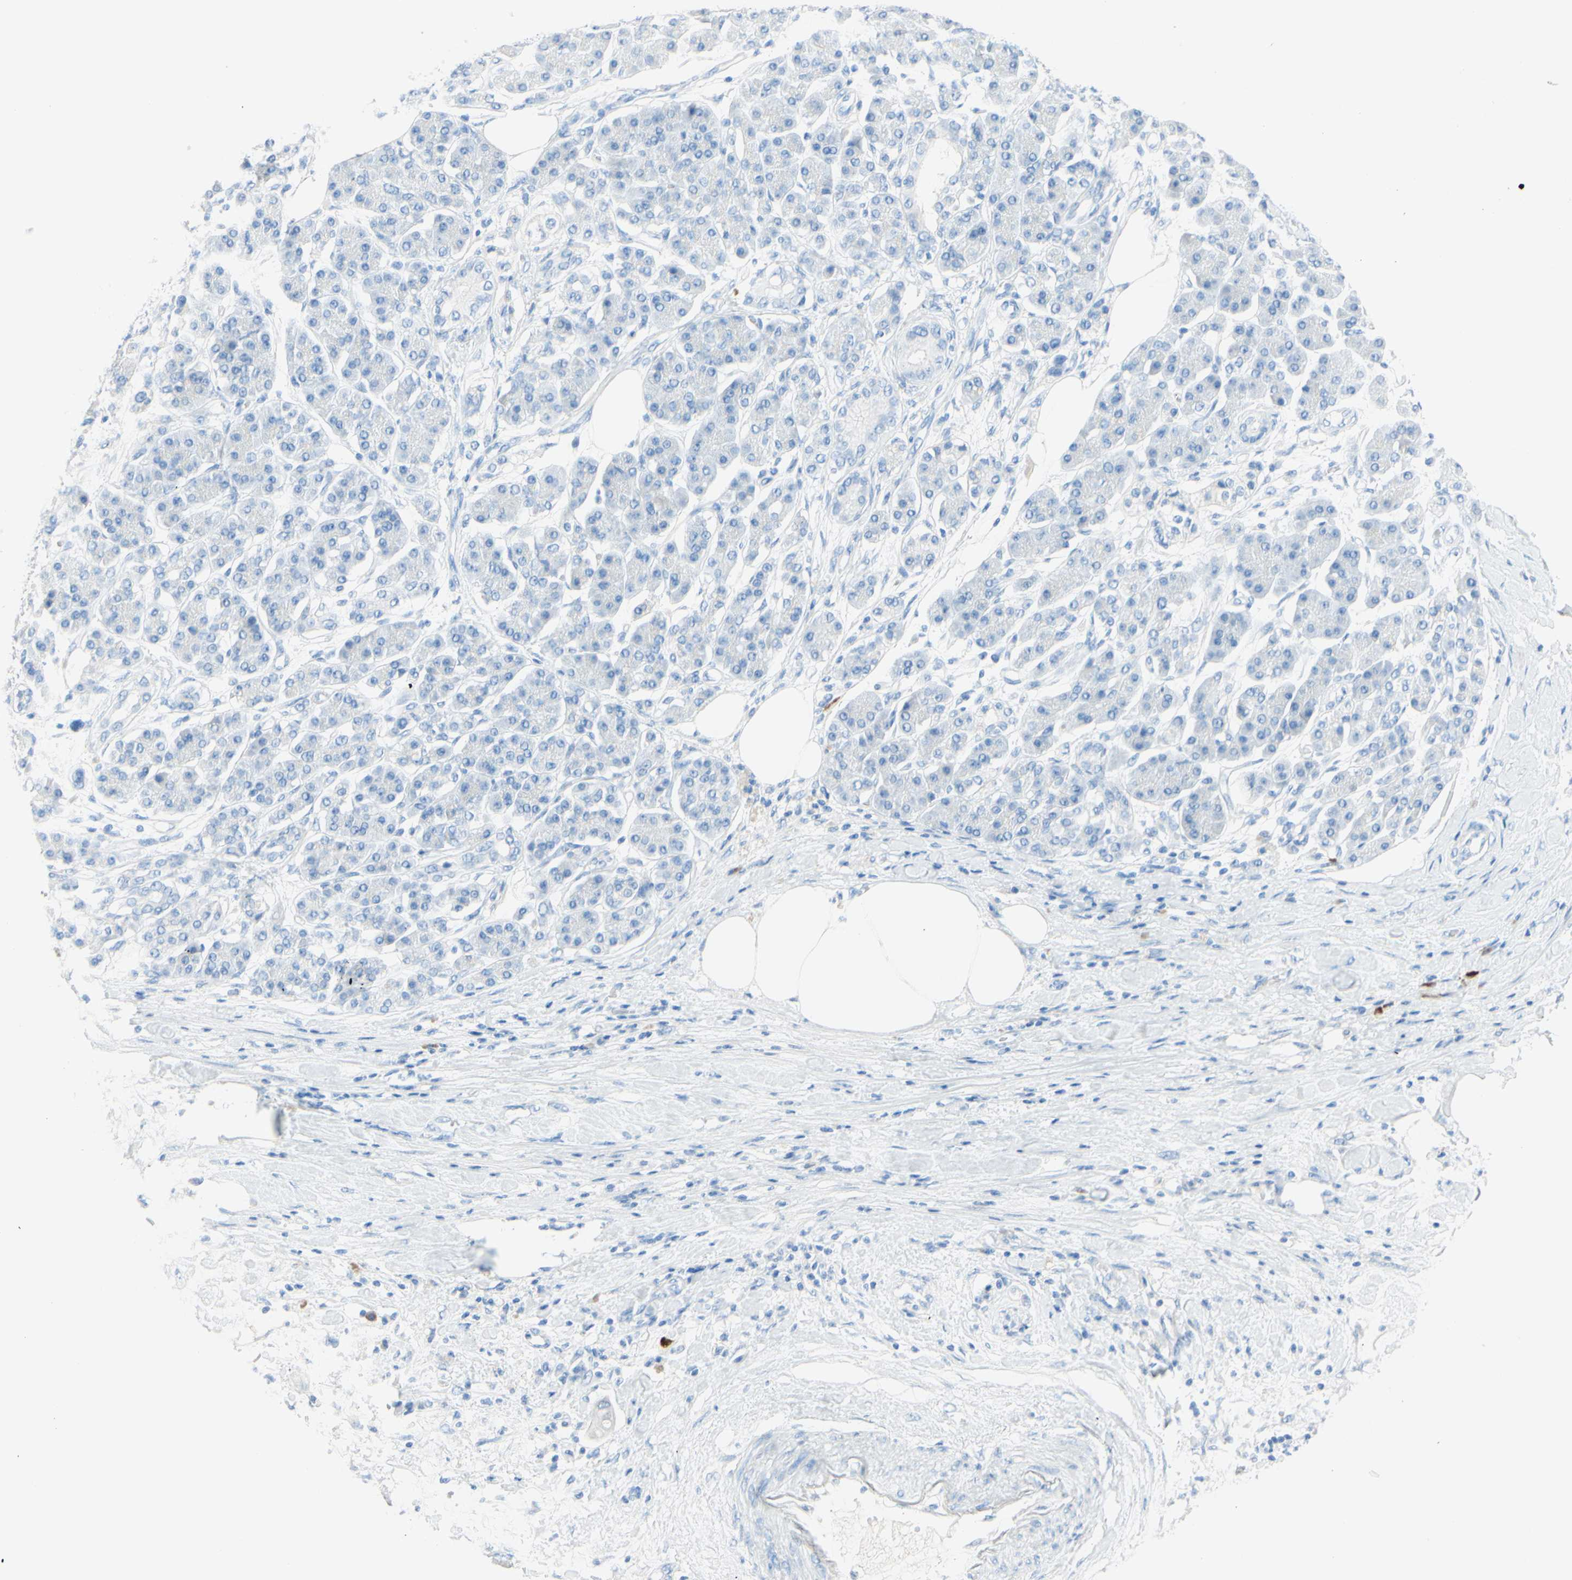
{"staining": {"intensity": "negative", "quantity": "none", "location": "none"}, "tissue": "pancreatic cancer", "cell_type": "Tumor cells", "image_type": "cancer", "snomed": [{"axis": "morphology", "description": "Adenocarcinoma, NOS"}, {"axis": "morphology", "description": "Adenocarcinoma, metastatic, NOS"}, {"axis": "topography", "description": "Lymph node"}, {"axis": "topography", "description": "Pancreas"}, {"axis": "topography", "description": "Duodenum"}], "caption": "Micrograph shows no significant protein positivity in tumor cells of pancreatic metastatic adenocarcinoma.", "gene": "IL6ST", "patient": {"sex": "female", "age": 64}}